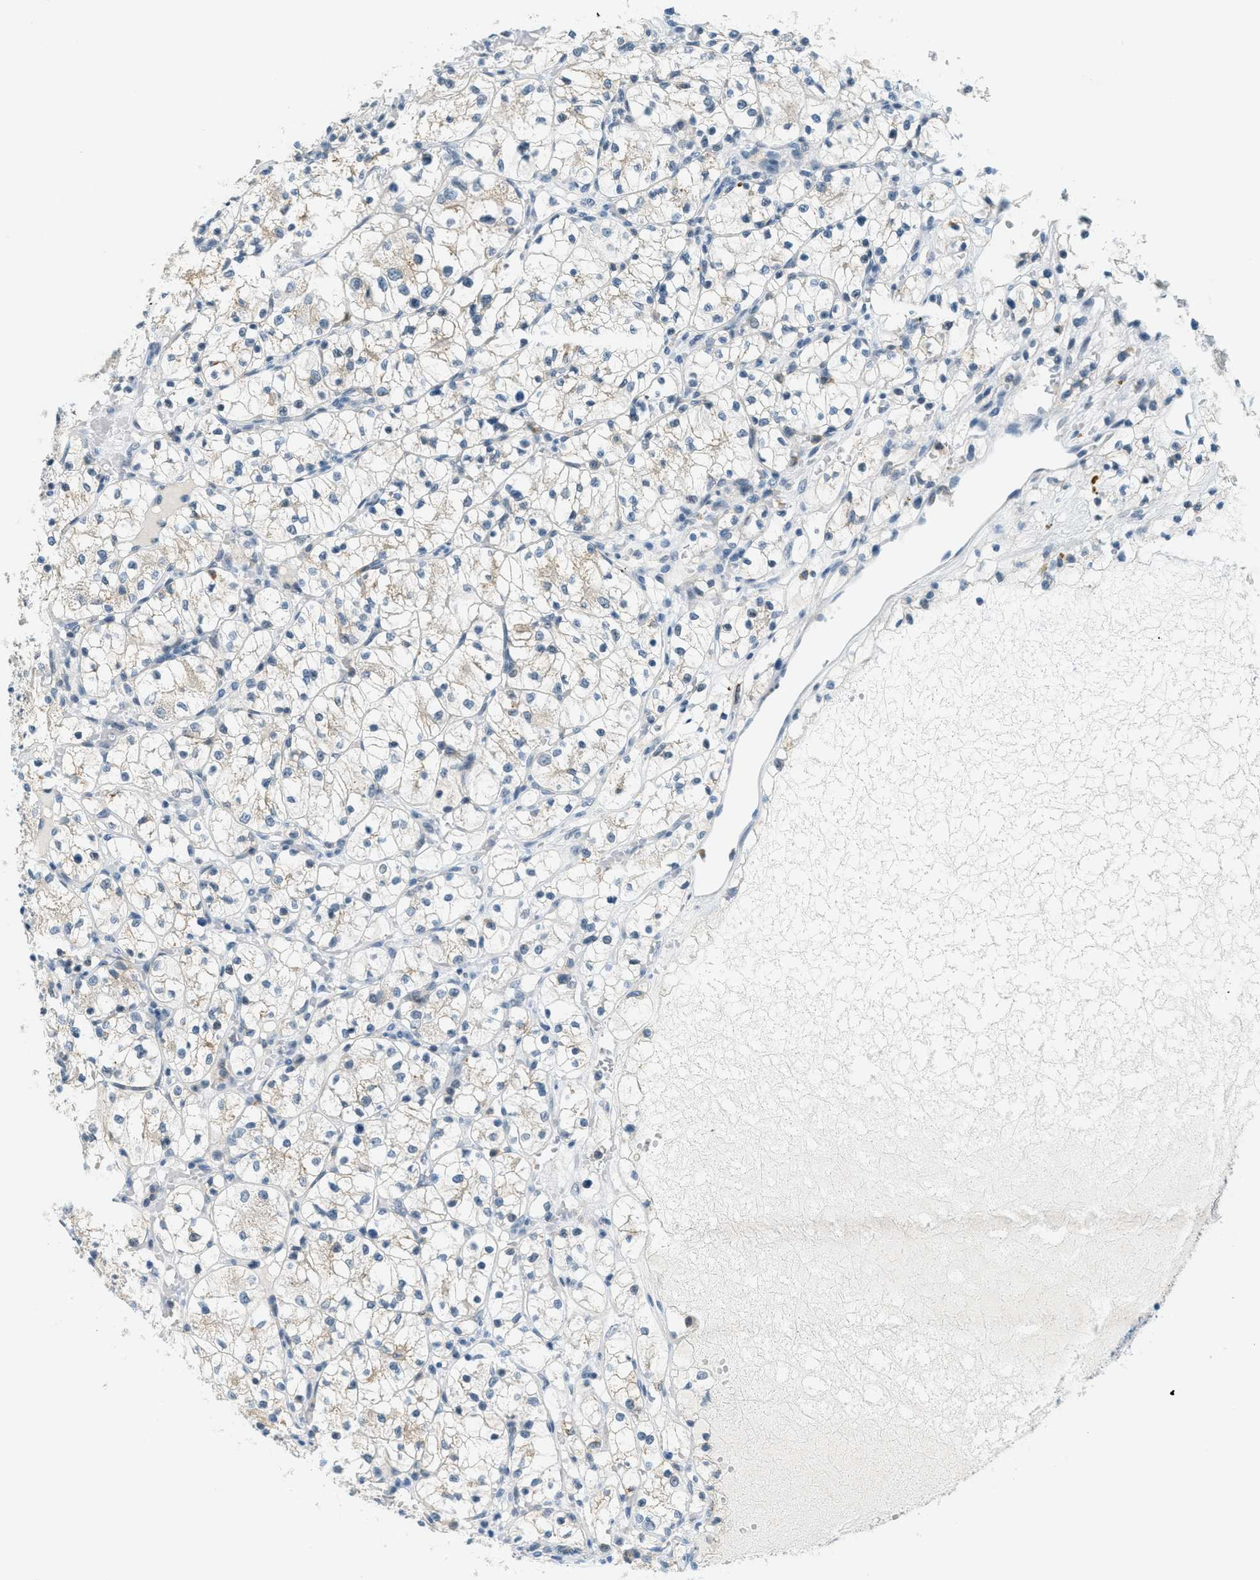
{"staining": {"intensity": "weak", "quantity": "<25%", "location": "cytoplasmic/membranous"}, "tissue": "renal cancer", "cell_type": "Tumor cells", "image_type": "cancer", "snomed": [{"axis": "morphology", "description": "Adenocarcinoma, NOS"}, {"axis": "topography", "description": "Kidney"}], "caption": "High magnification brightfield microscopy of renal cancer (adenocarcinoma) stained with DAB (3,3'-diaminobenzidine) (brown) and counterstained with hematoxylin (blue): tumor cells show no significant positivity.", "gene": "FYN", "patient": {"sex": "female", "age": 60}}